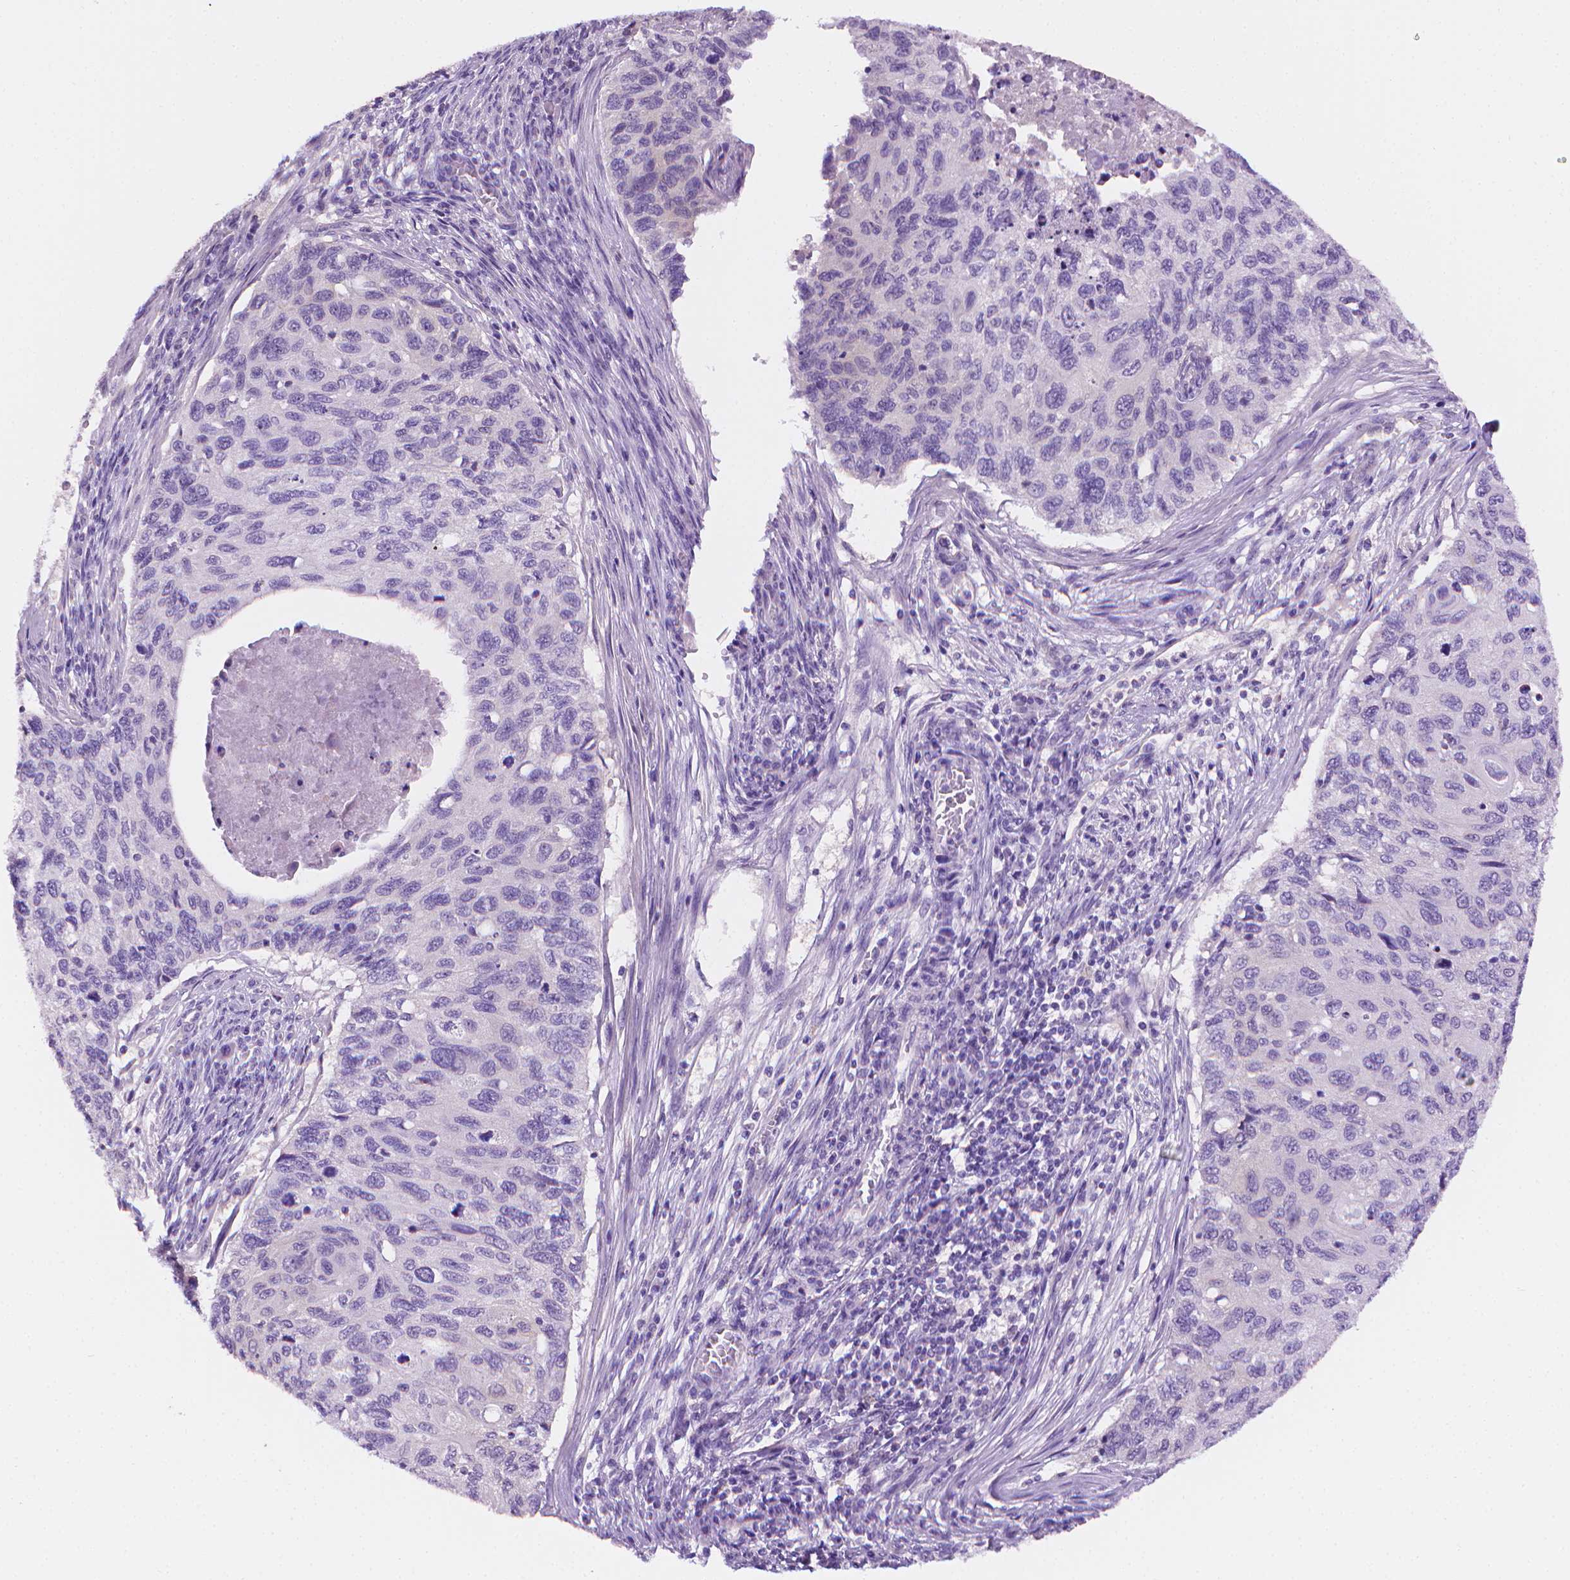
{"staining": {"intensity": "negative", "quantity": "none", "location": "none"}, "tissue": "cervical cancer", "cell_type": "Tumor cells", "image_type": "cancer", "snomed": [{"axis": "morphology", "description": "Squamous cell carcinoma, NOS"}, {"axis": "topography", "description": "Cervix"}], "caption": "Tumor cells show no significant staining in squamous cell carcinoma (cervical). (Immunohistochemistry (ihc), brightfield microscopy, high magnification).", "gene": "FASN", "patient": {"sex": "female", "age": 70}}